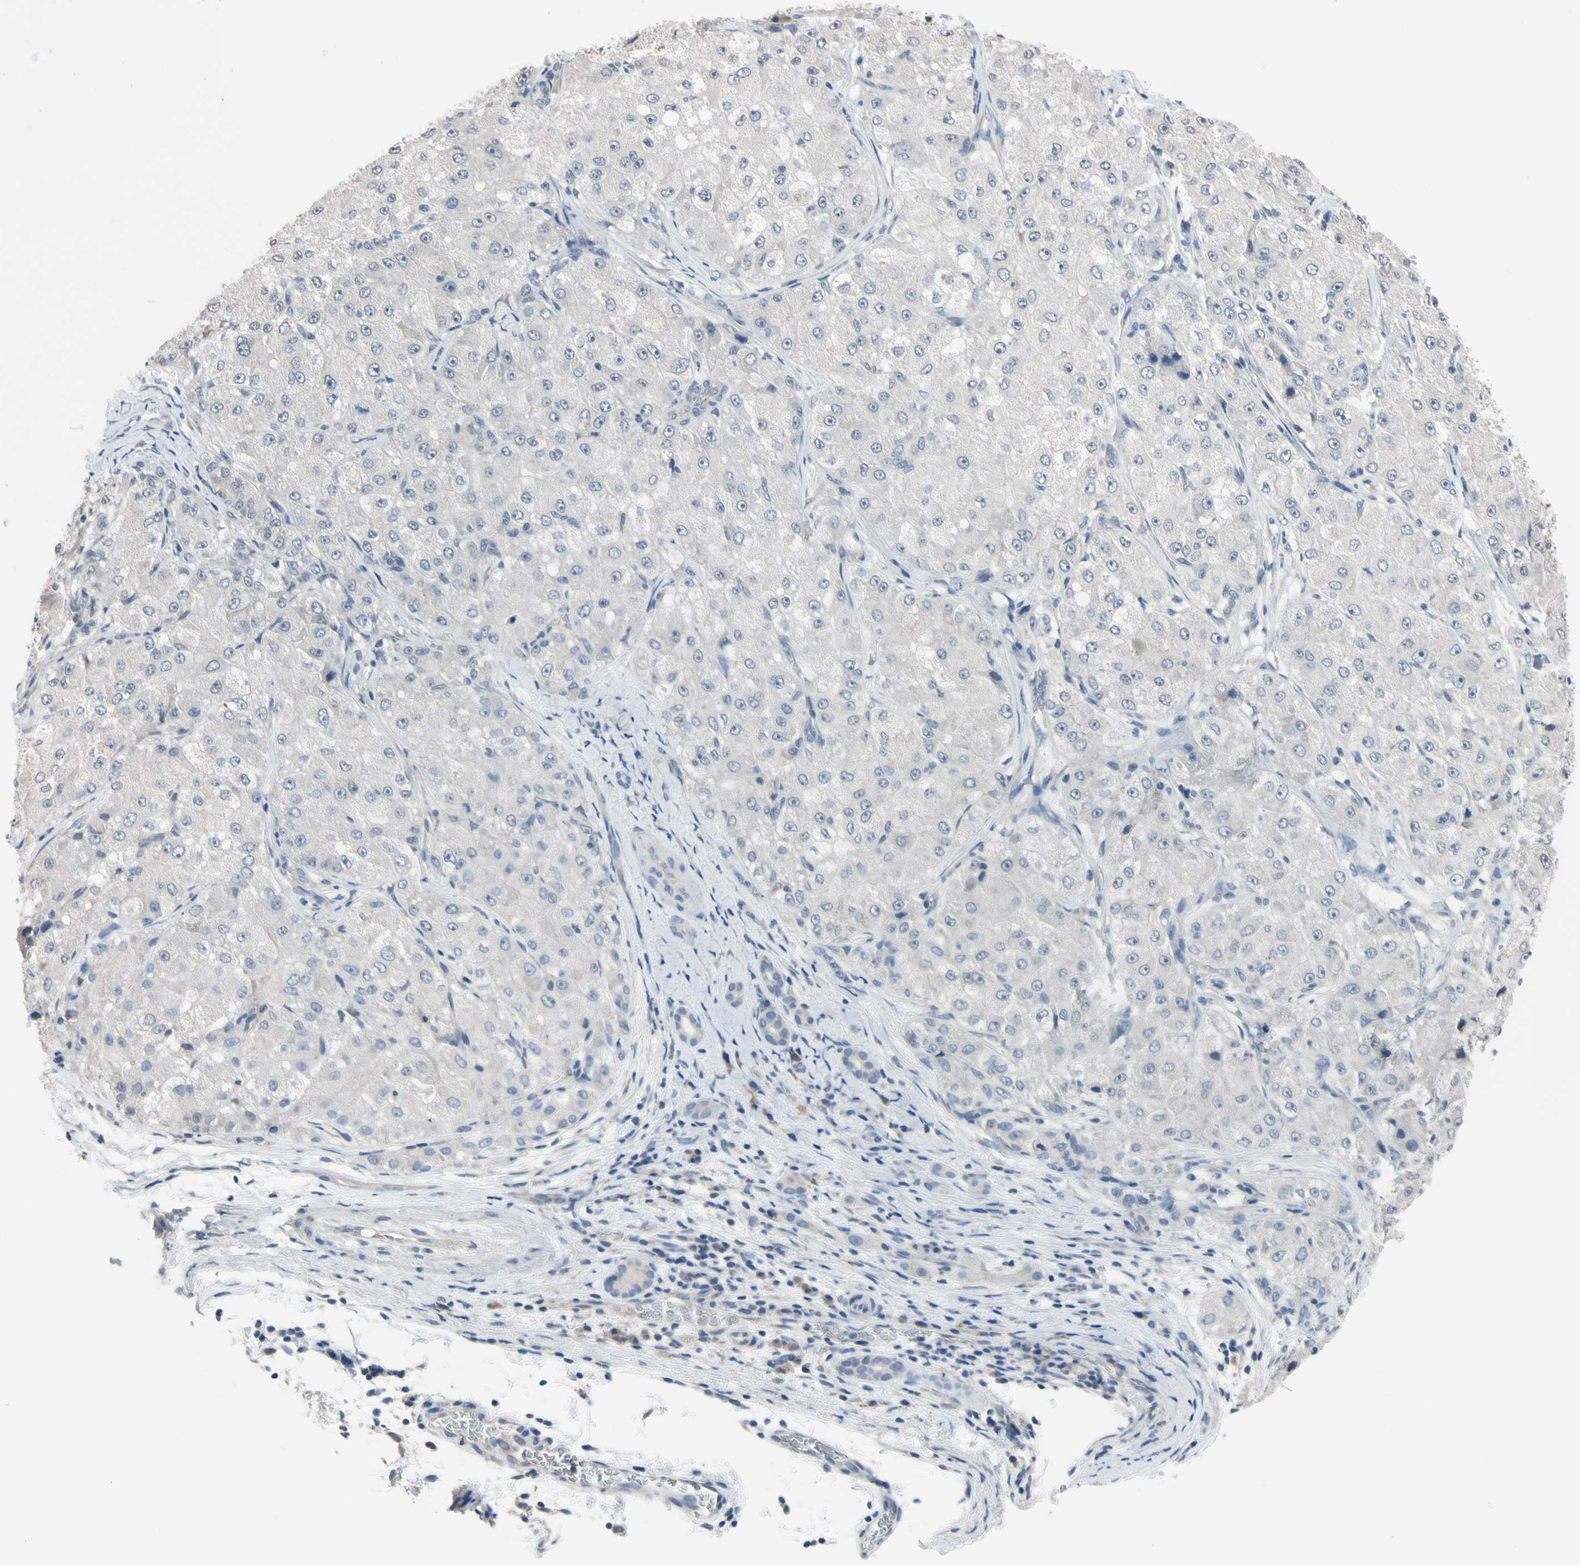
{"staining": {"intensity": "negative", "quantity": "none", "location": "none"}, "tissue": "liver cancer", "cell_type": "Tumor cells", "image_type": "cancer", "snomed": [{"axis": "morphology", "description": "Carcinoma, Hepatocellular, NOS"}, {"axis": "topography", "description": "Liver"}], "caption": "This is a histopathology image of immunohistochemistry (IHC) staining of liver hepatocellular carcinoma, which shows no staining in tumor cells.", "gene": "SV2A", "patient": {"sex": "male", "age": 80}}